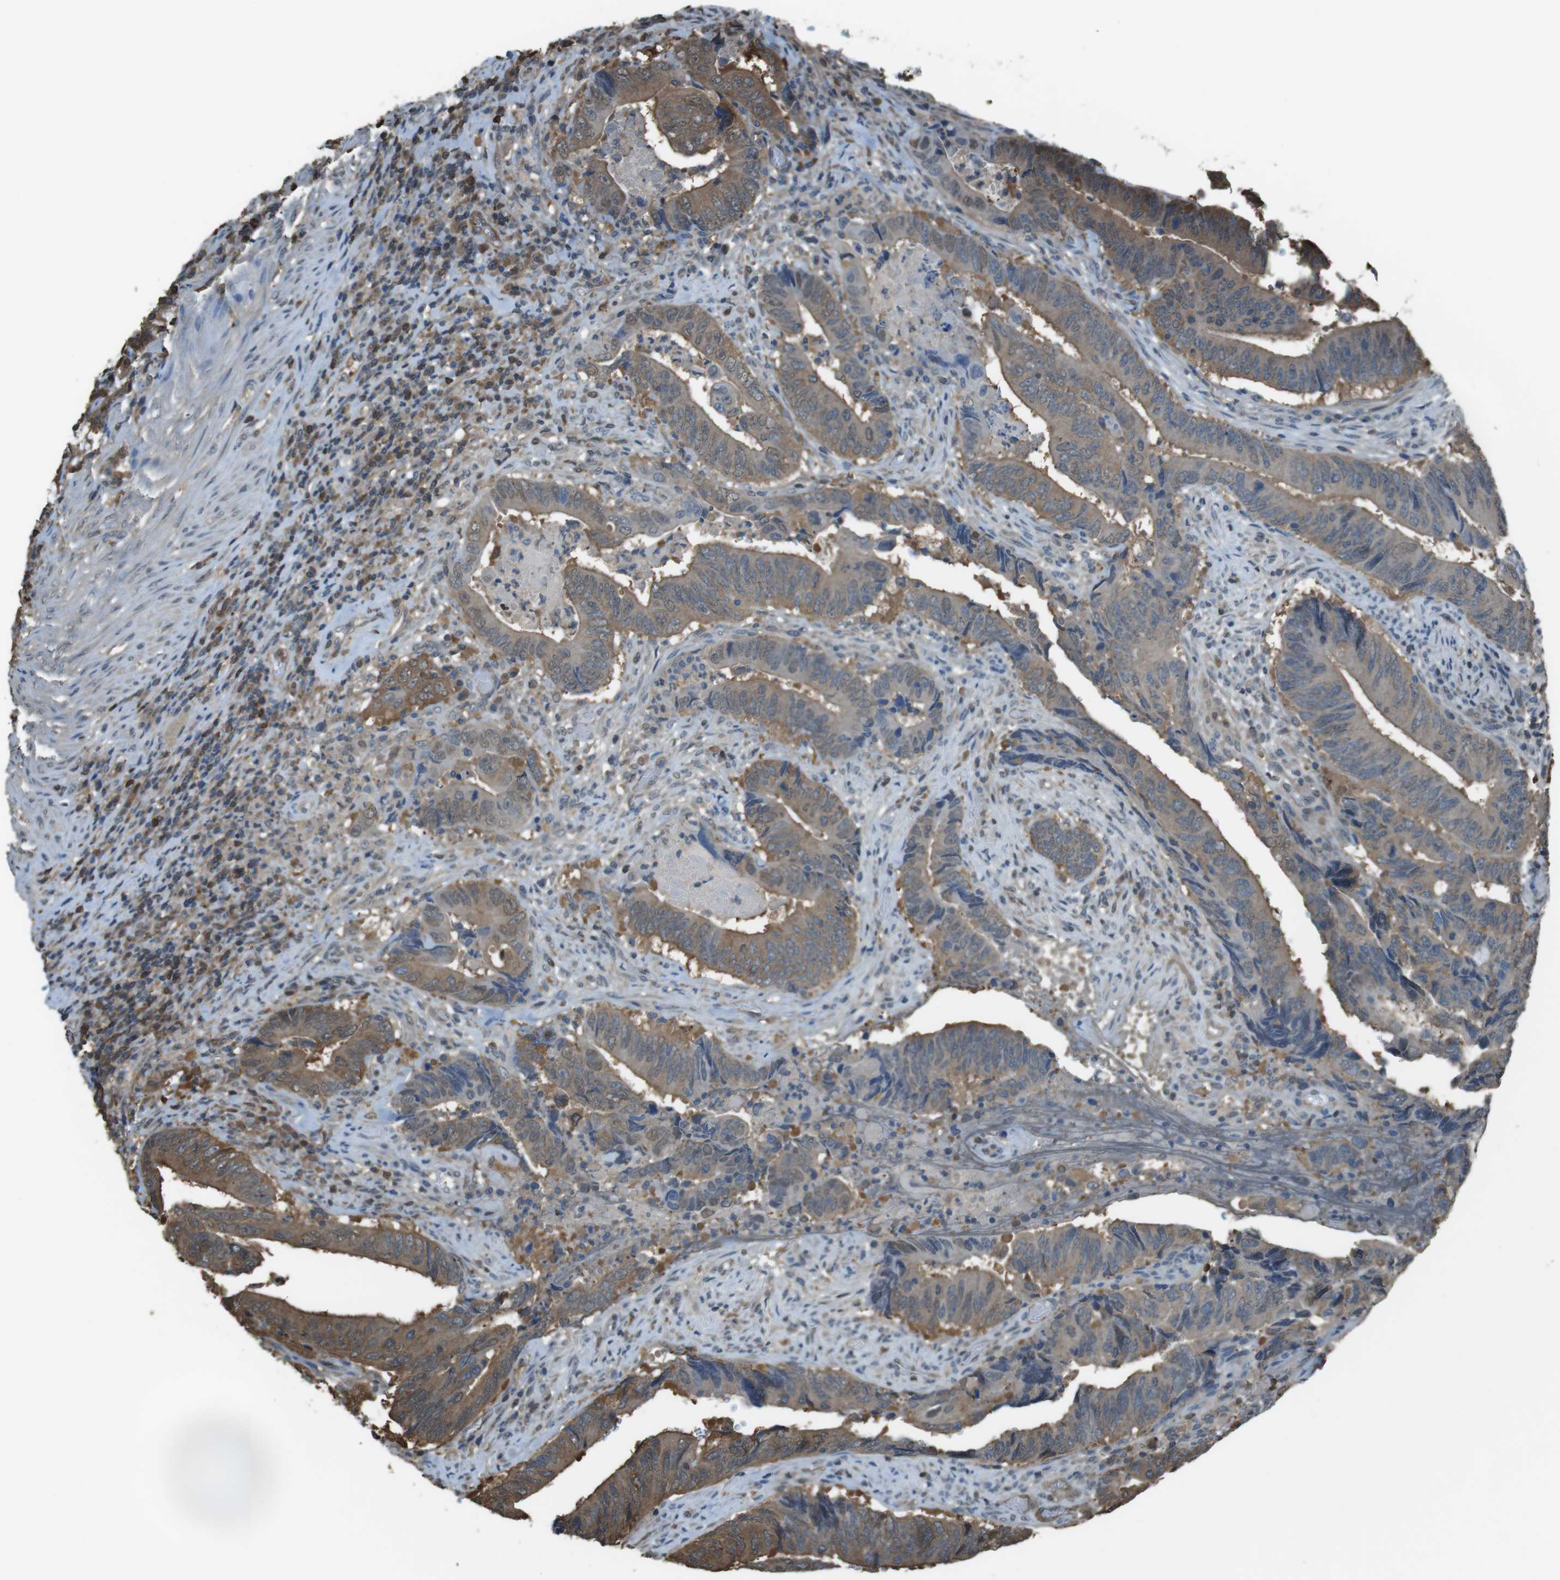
{"staining": {"intensity": "moderate", "quantity": "25%-75%", "location": "cytoplasmic/membranous"}, "tissue": "colorectal cancer", "cell_type": "Tumor cells", "image_type": "cancer", "snomed": [{"axis": "morphology", "description": "Normal tissue, NOS"}, {"axis": "morphology", "description": "Adenocarcinoma, NOS"}, {"axis": "topography", "description": "Colon"}], "caption": "Human adenocarcinoma (colorectal) stained with a brown dye shows moderate cytoplasmic/membranous positive staining in approximately 25%-75% of tumor cells.", "gene": "TWSG1", "patient": {"sex": "male", "age": 56}}